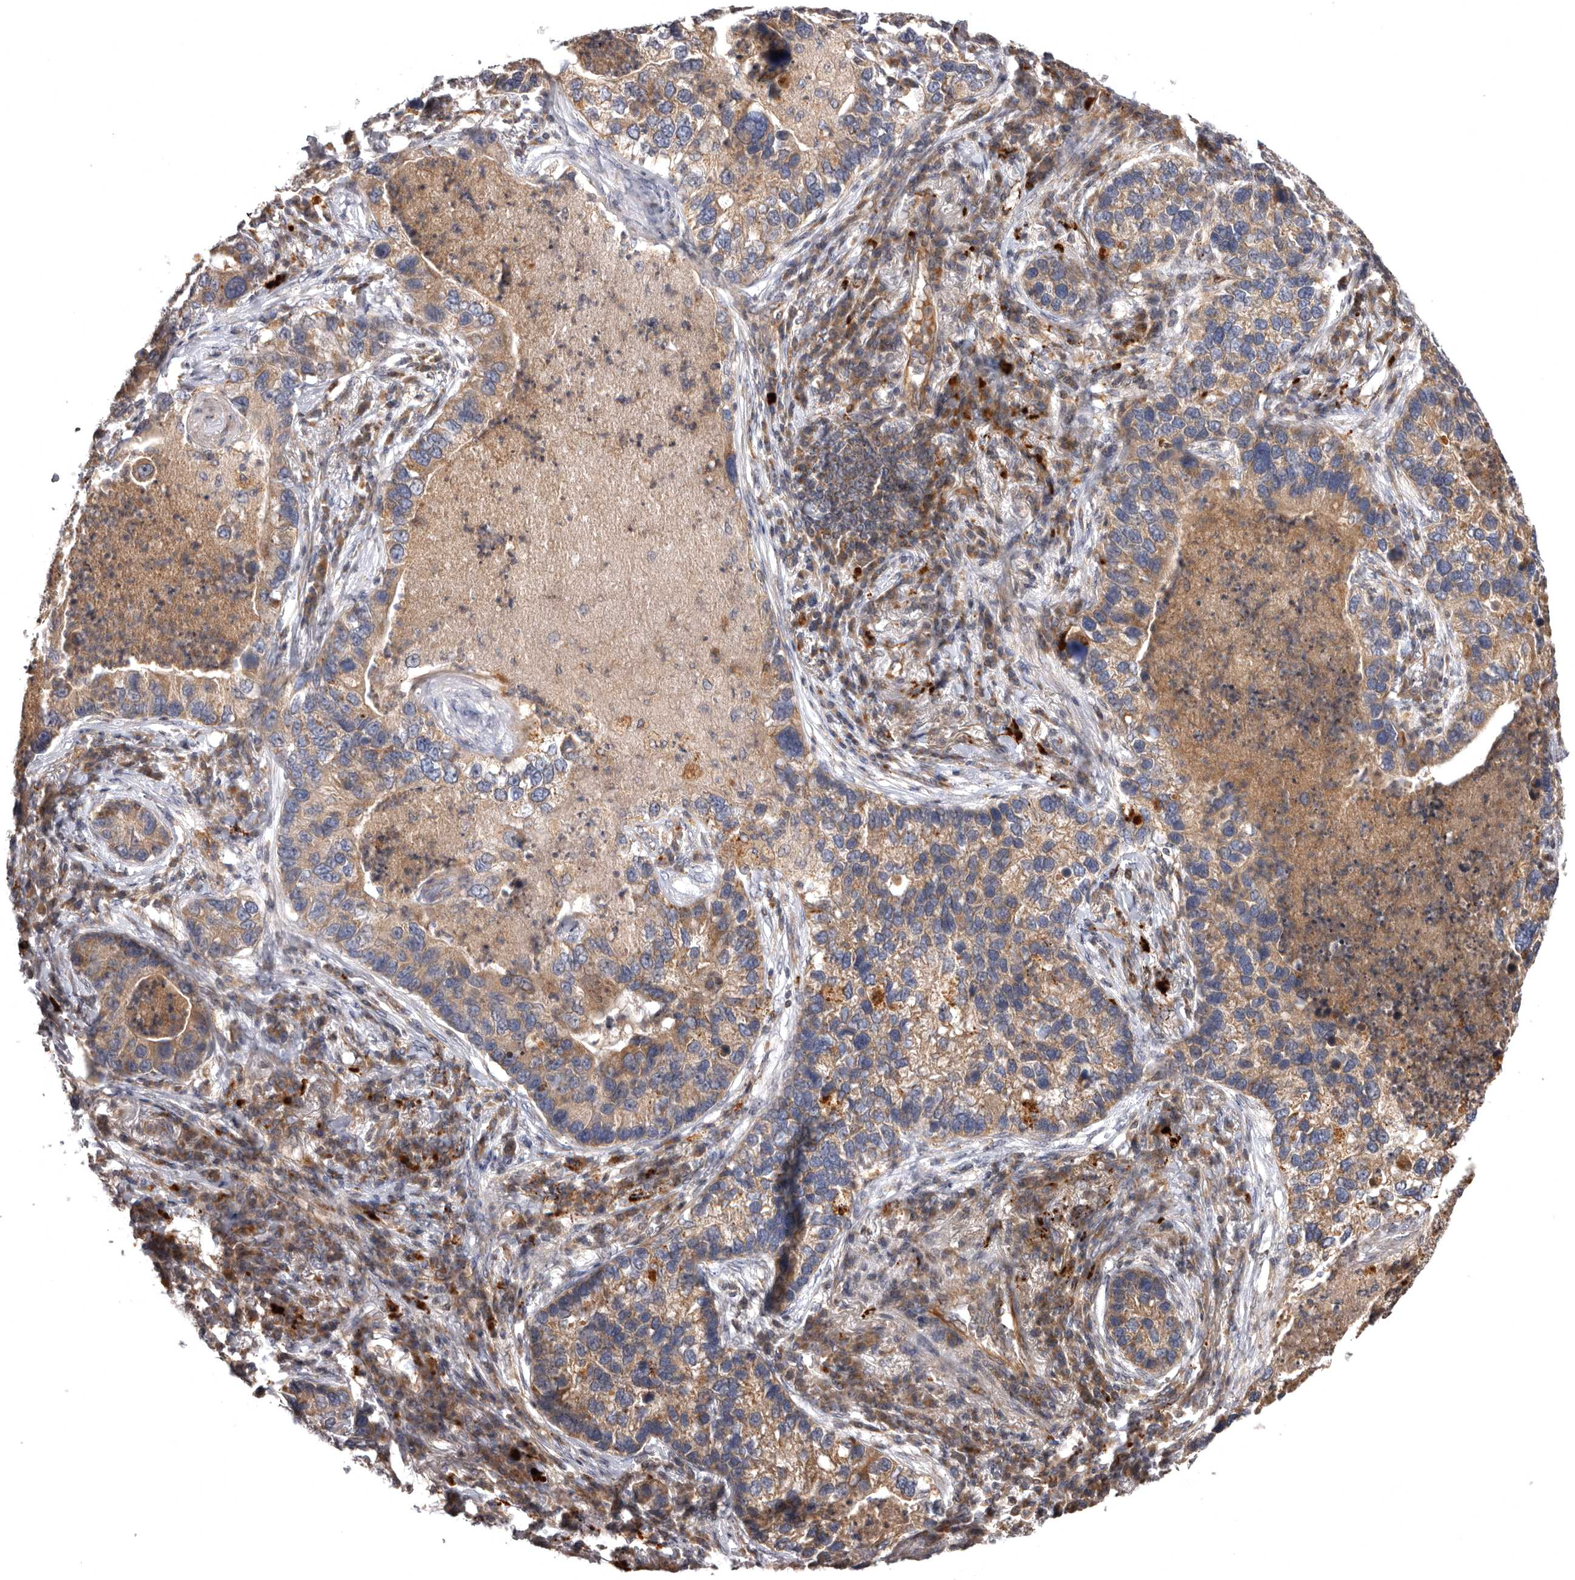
{"staining": {"intensity": "weak", "quantity": ">75%", "location": "cytoplasmic/membranous"}, "tissue": "lung cancer", "cell_type": "Tumor cells", "image_type": "cancer", "snomed": [{"axis": "morphology", "description": "Normal tissue, NOS"}, {"axis": "morphology", "description": "Adenocarcinoma, NOS"}, {"axis": "topography", "description": "Bronchus"}, {"axis": "topography", "description": "Lung"}], "caption": "Immunohistochemical staining of human lung cancer shows weak cytoplasmic/membranous protein positivity in about >75% of tumor cells.", "gene": "ADCY2", "patient": {"sex": "male", "age": 54}}